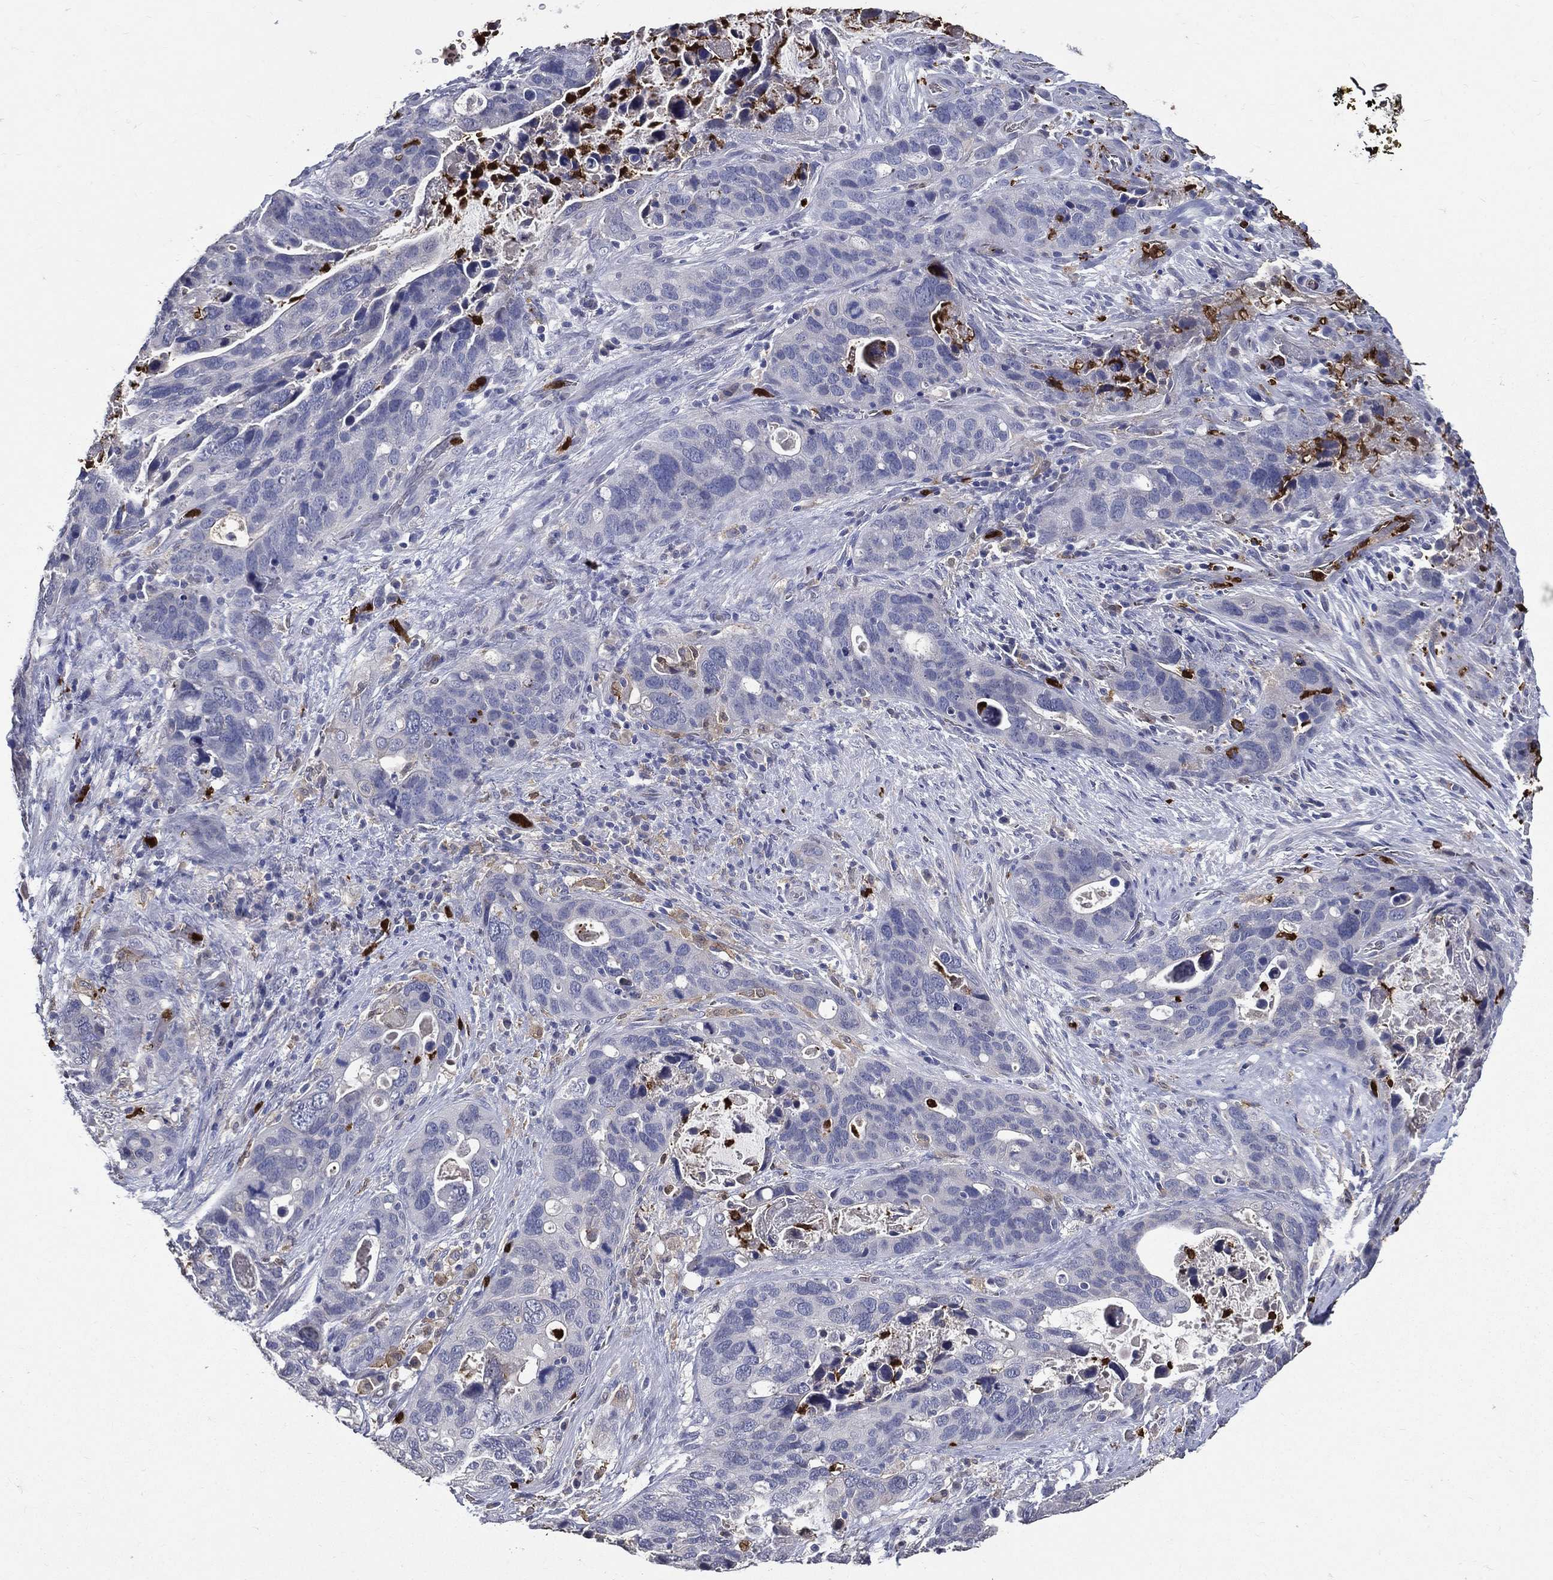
{"staining": {"intensity": "negative", "quantity": "none", "location": "none"}, "tissue": "stomach cancer", "cell_type": "Tumor cells", "image_type": "cancer", "snomed": [{"axis": "morphology", "description": "Adenocarcinoma, NOS"}, {"axis": "topography", "description": "Stomach"}], "caption": "This is a photomicrograph of immunohistochemistry (IHC) staining of stomach cancer, which shows no expression in tumor cells. The staining is performed using DAB brown chromogen with nuclei counter-stained in using hematoxylin.", "gene": "GPR171", "patient": {"sex": "male", "age": 54}}